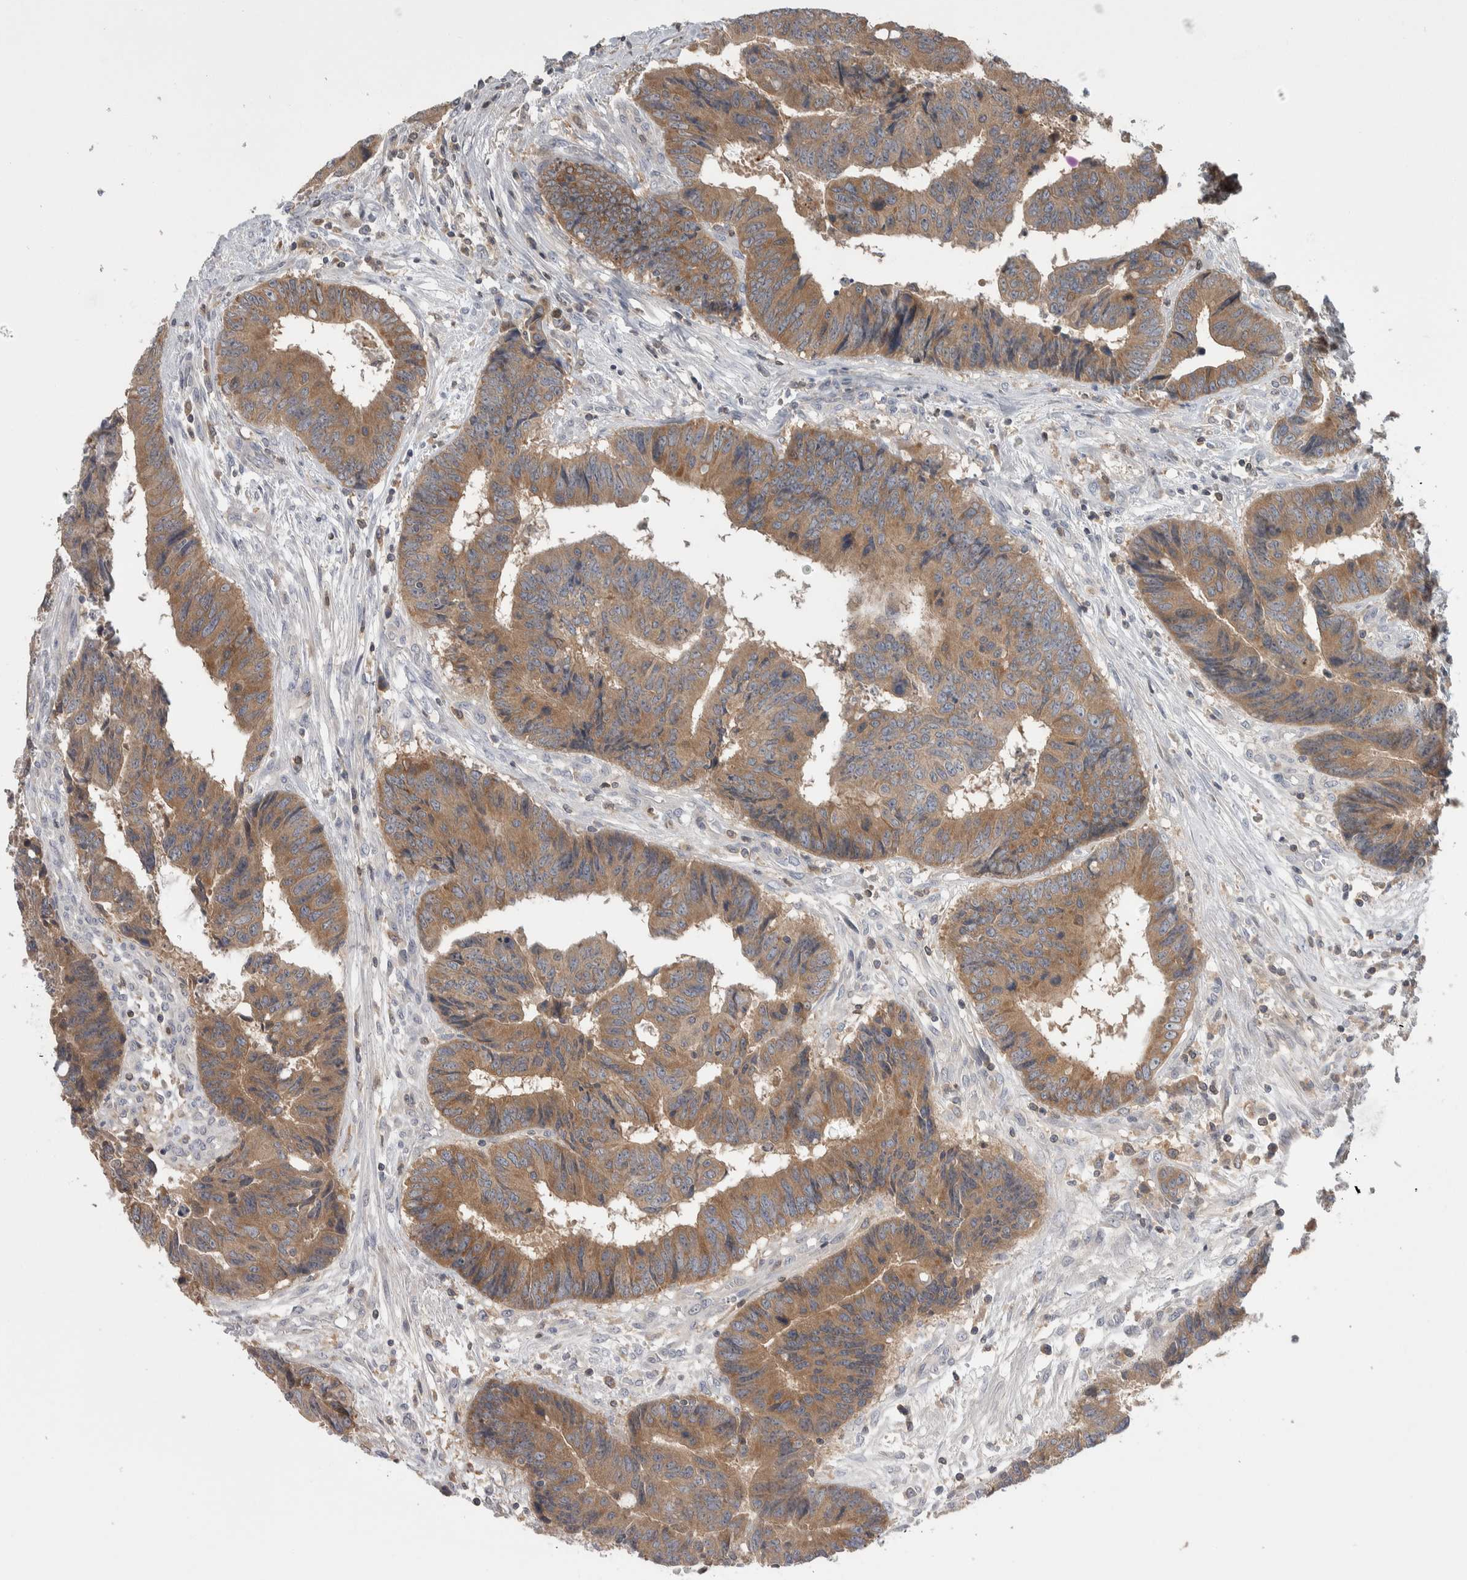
{"staining": {"intensity": "moderate", "quantity": ">75%", "location": "cytoplasmic/membranous"}, "tissue": "colorectal cancer", "cell_type": "Tumor cells", "image_type": "cancer", "snomed": [{"axis": "morphology", "description": "Adenocarcinoma, NOS"}, {"axis": "topography", "description": "Rectum"}], "caption": "Adenocarcinoma (colorectal) was stained to show a protein in brown. There is medium levels of moderate cytoplasmic/membranous expression in about >75% of tumor cells. (DAB IHC with brightfield microscopy, high magnification).", "gene": "HTATIP2", "patient": {"sex": "male", "age": 84}}